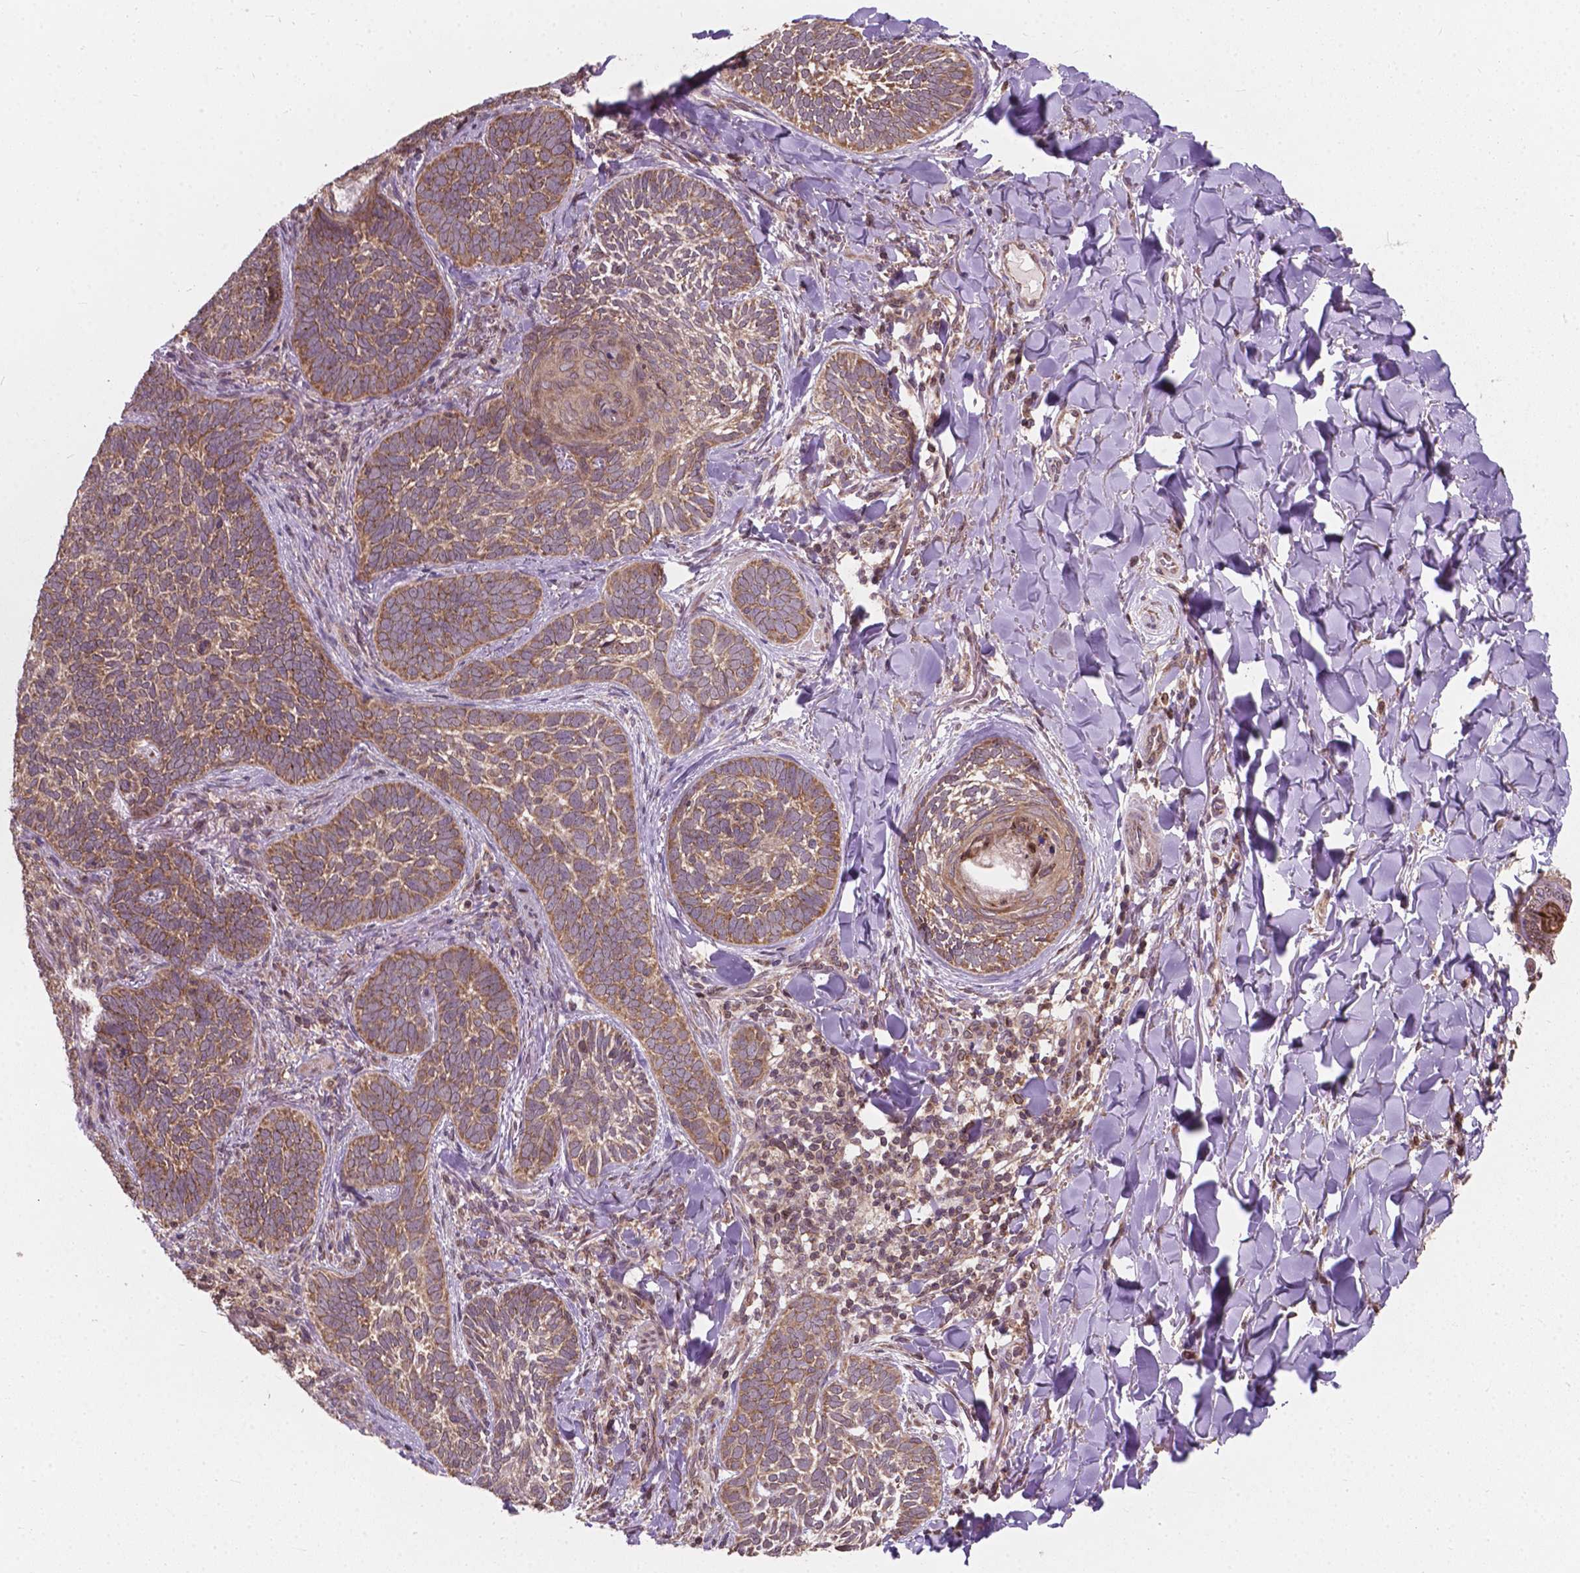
{"staining": {"intensity": "moderate", "quantity": "<25%", "location": "cytoplasmic/membranous"}, "tissue": "skin cancer", "cell_type": "Tumor cells", "image_type": "cancer", "snomed": [{"axis": "morphology", "description": "Normal tissue, NOS"}, {"axis": "morphology", "description": "Basal cell carcinoma"}, {"axis": "topography", "description": "Skin"}], "caption": "Moderate cytoplasmic/membranous positivity for a protein is seen in about <25% of tumor cells of skin basal cell carcinoma using immunohistochemistry.", "gene": "MRPL33", "patient": {"sex": "male", "age": 46}}